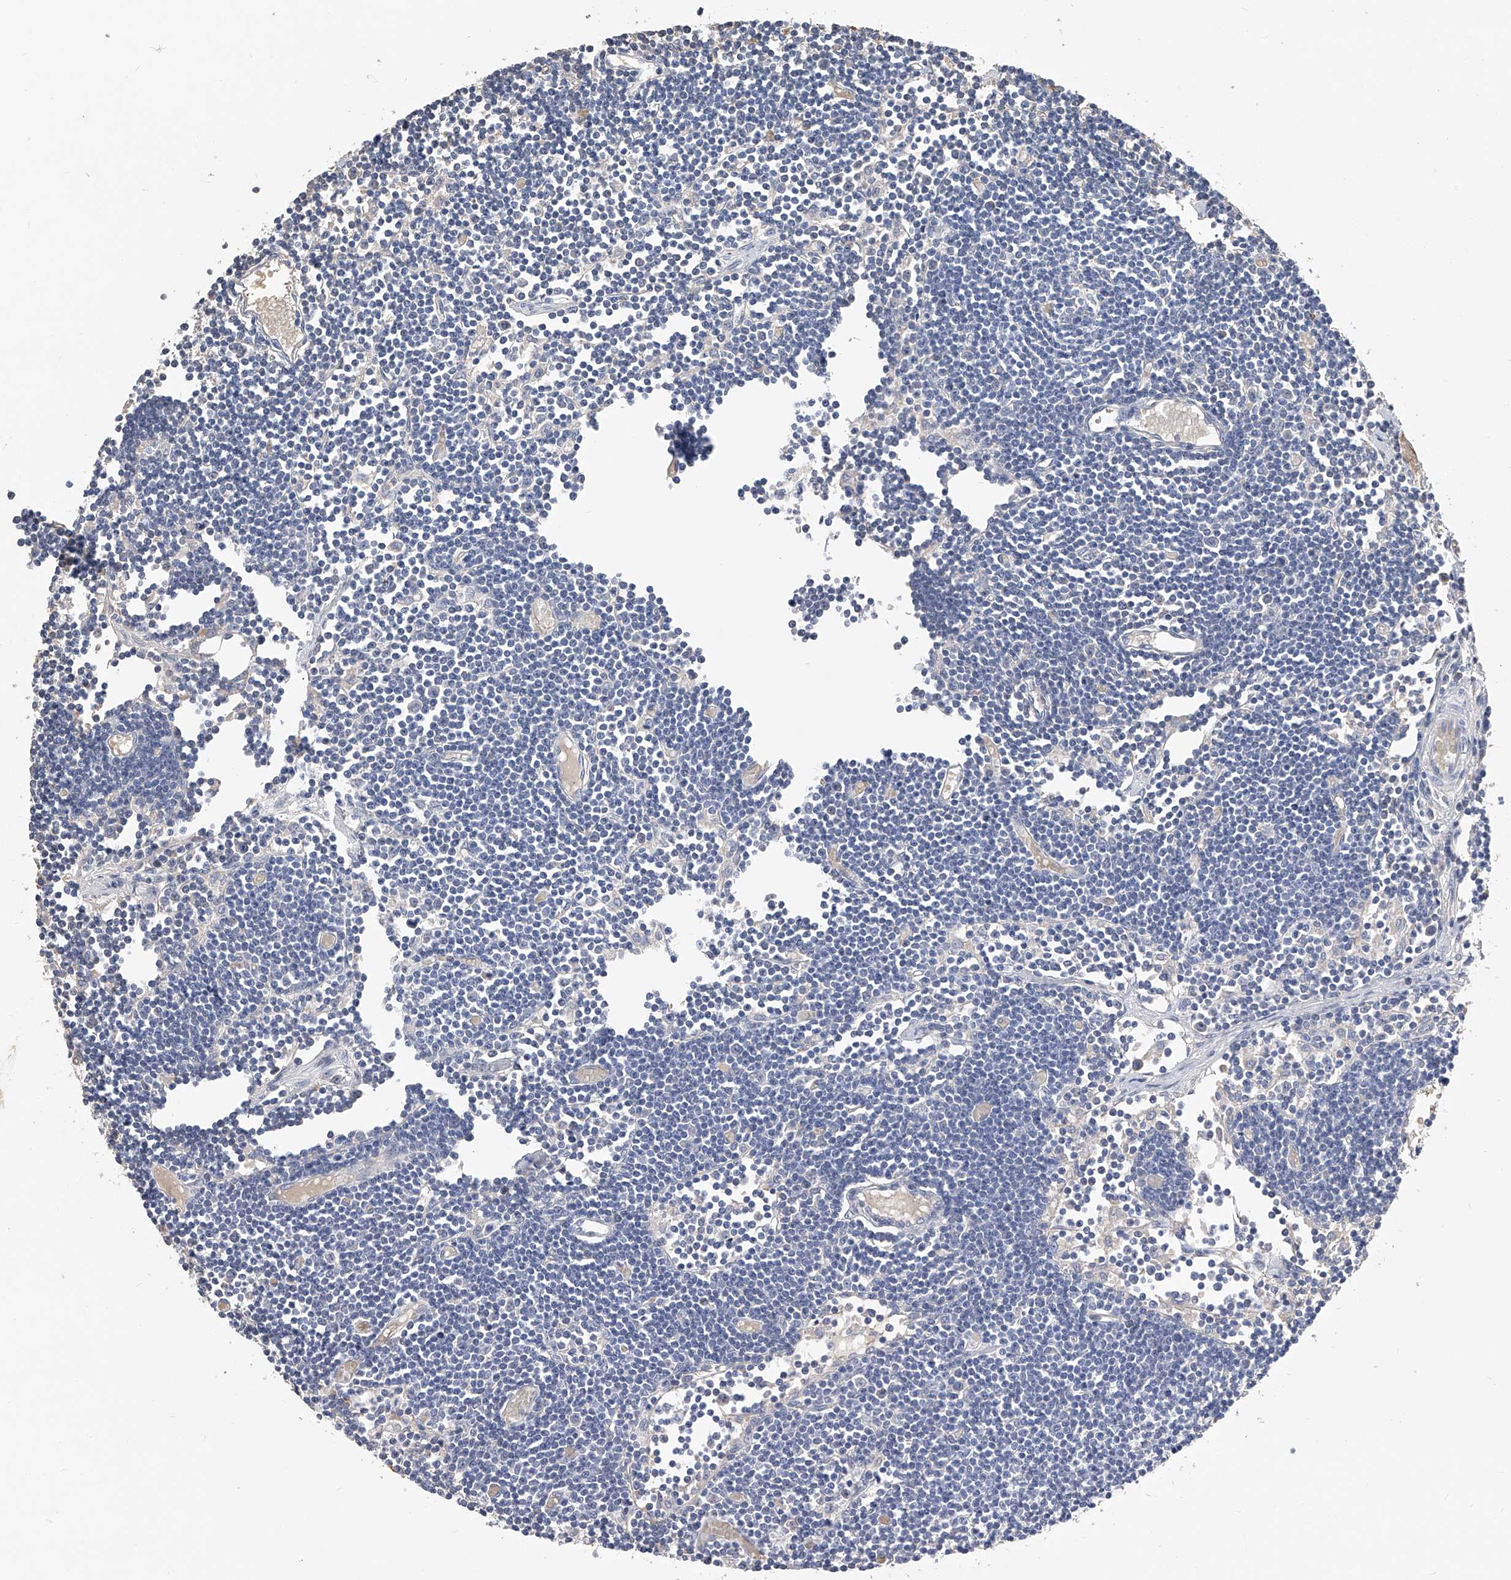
{"staining": {"intensity": "negative", "quantity": "none", "location": "none"}, "tissue": "lymph node", "cell_type": "Germinal center cells", "image_type": "normal", "snomed": [{"axis": "morphology", "description": "Normal tissue, NOS"}, {"axis": "topography", "description": "Lymph node"}], "caption": "This histopathology image is of normal lymph node stained with immunohistochemistry to label a protein in brown with the nuclei are counter-stained blue. There is no expression in germinal center cells.", "gene": "MDN1", "patient": {"sex": "female", "age": 11}}